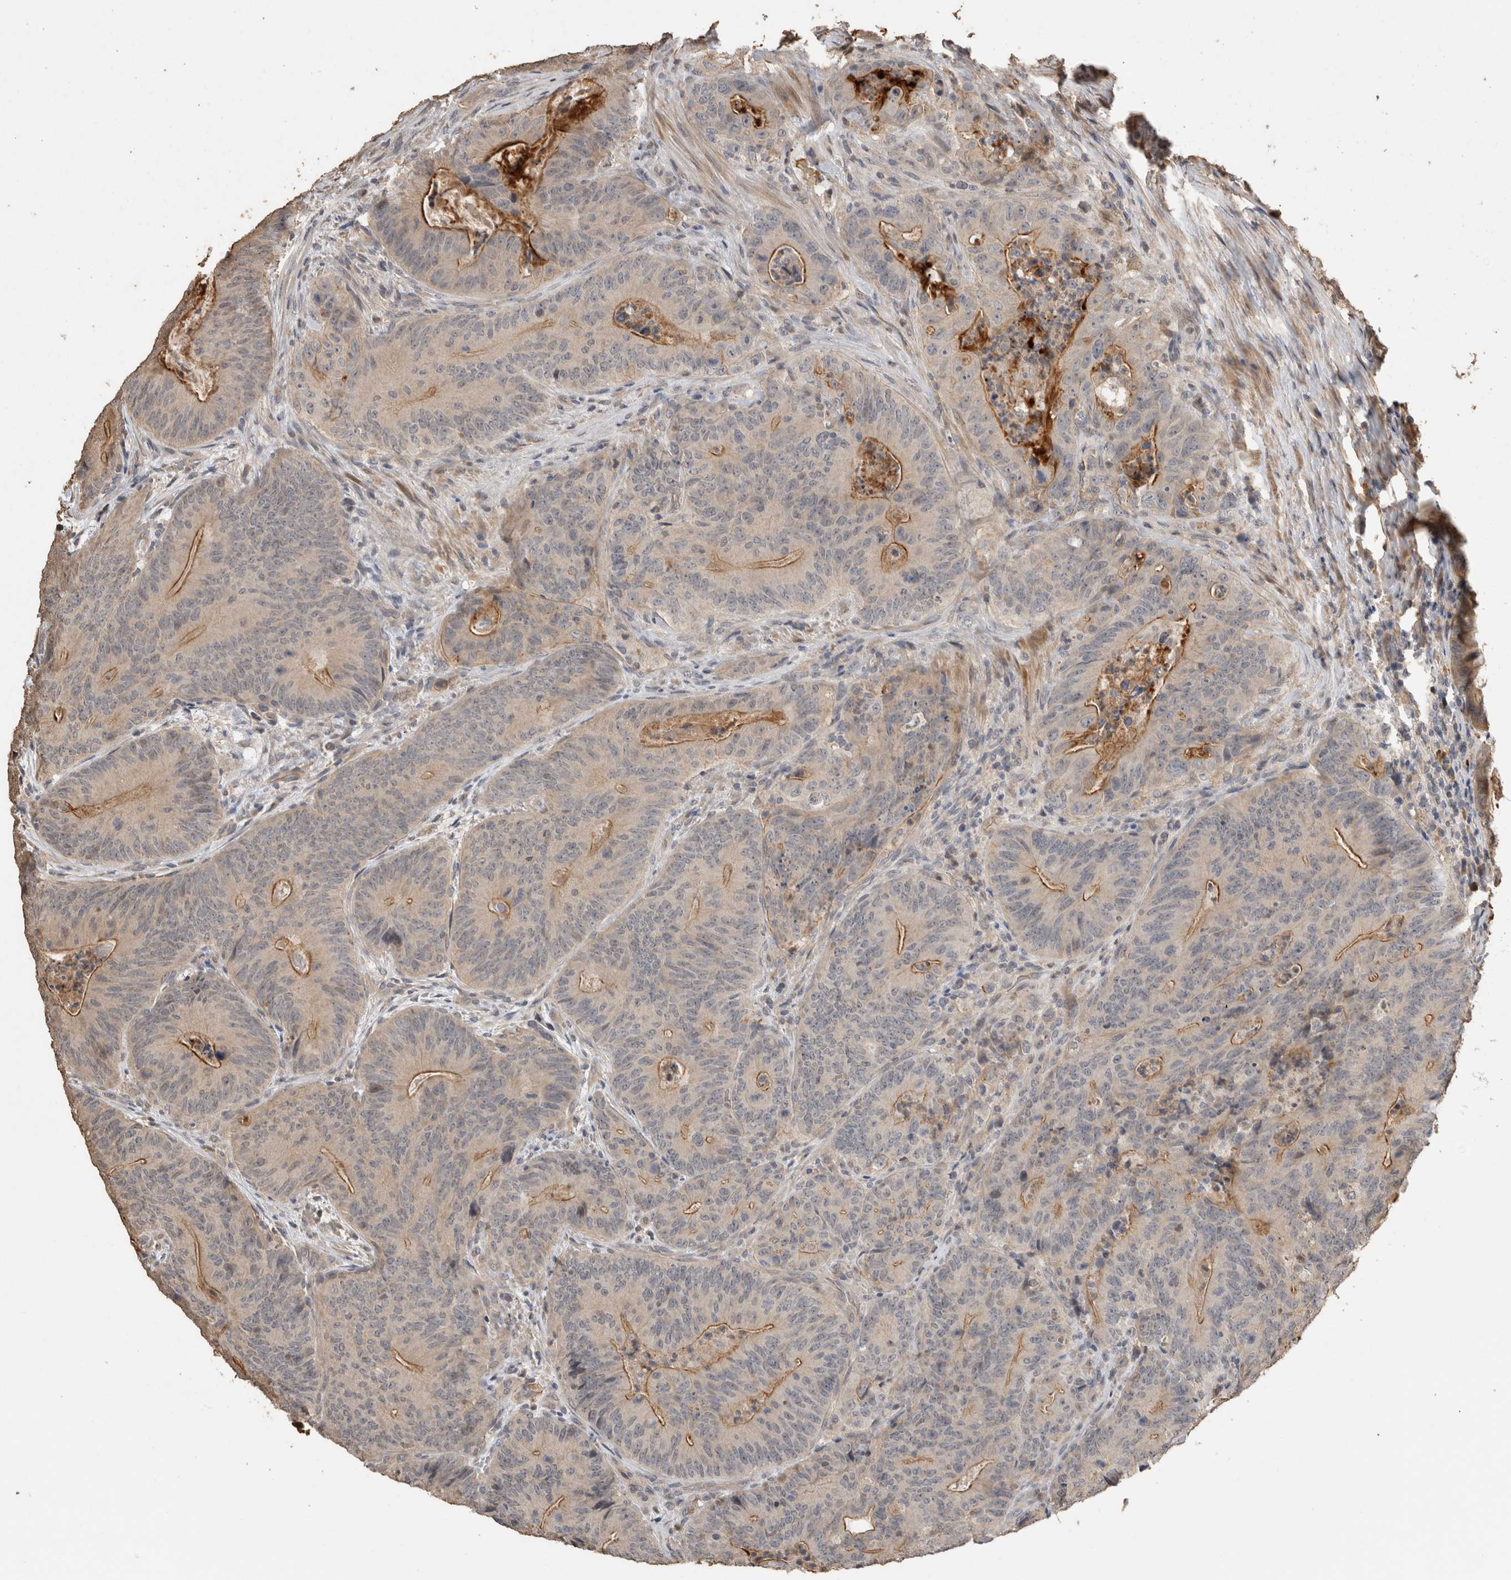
{"staining": {"intensity": "moderate", "quantity": "<25%", "location": "cytoplasmic/membranous"}, "tissue": "colorectal cancer", "cell_type": "Tumor cells", "image_type": "cancer", "snomed": [{"axis": "morphology", "description": "Normal tissue, NOS"}, {"axis": "topography", "description": "Colon"}], "caption": "Protein staining demonstrates moderate cytoplasmic/membranous staining in about <25% of tumor cells in colorectal cancer. Using DAB (brown) and hematoxylin (blue) stains, captured at high magnification using brightfield microscopy.", "gene": "RHPN1", "patient": {"sex": "female", "age": 82}}